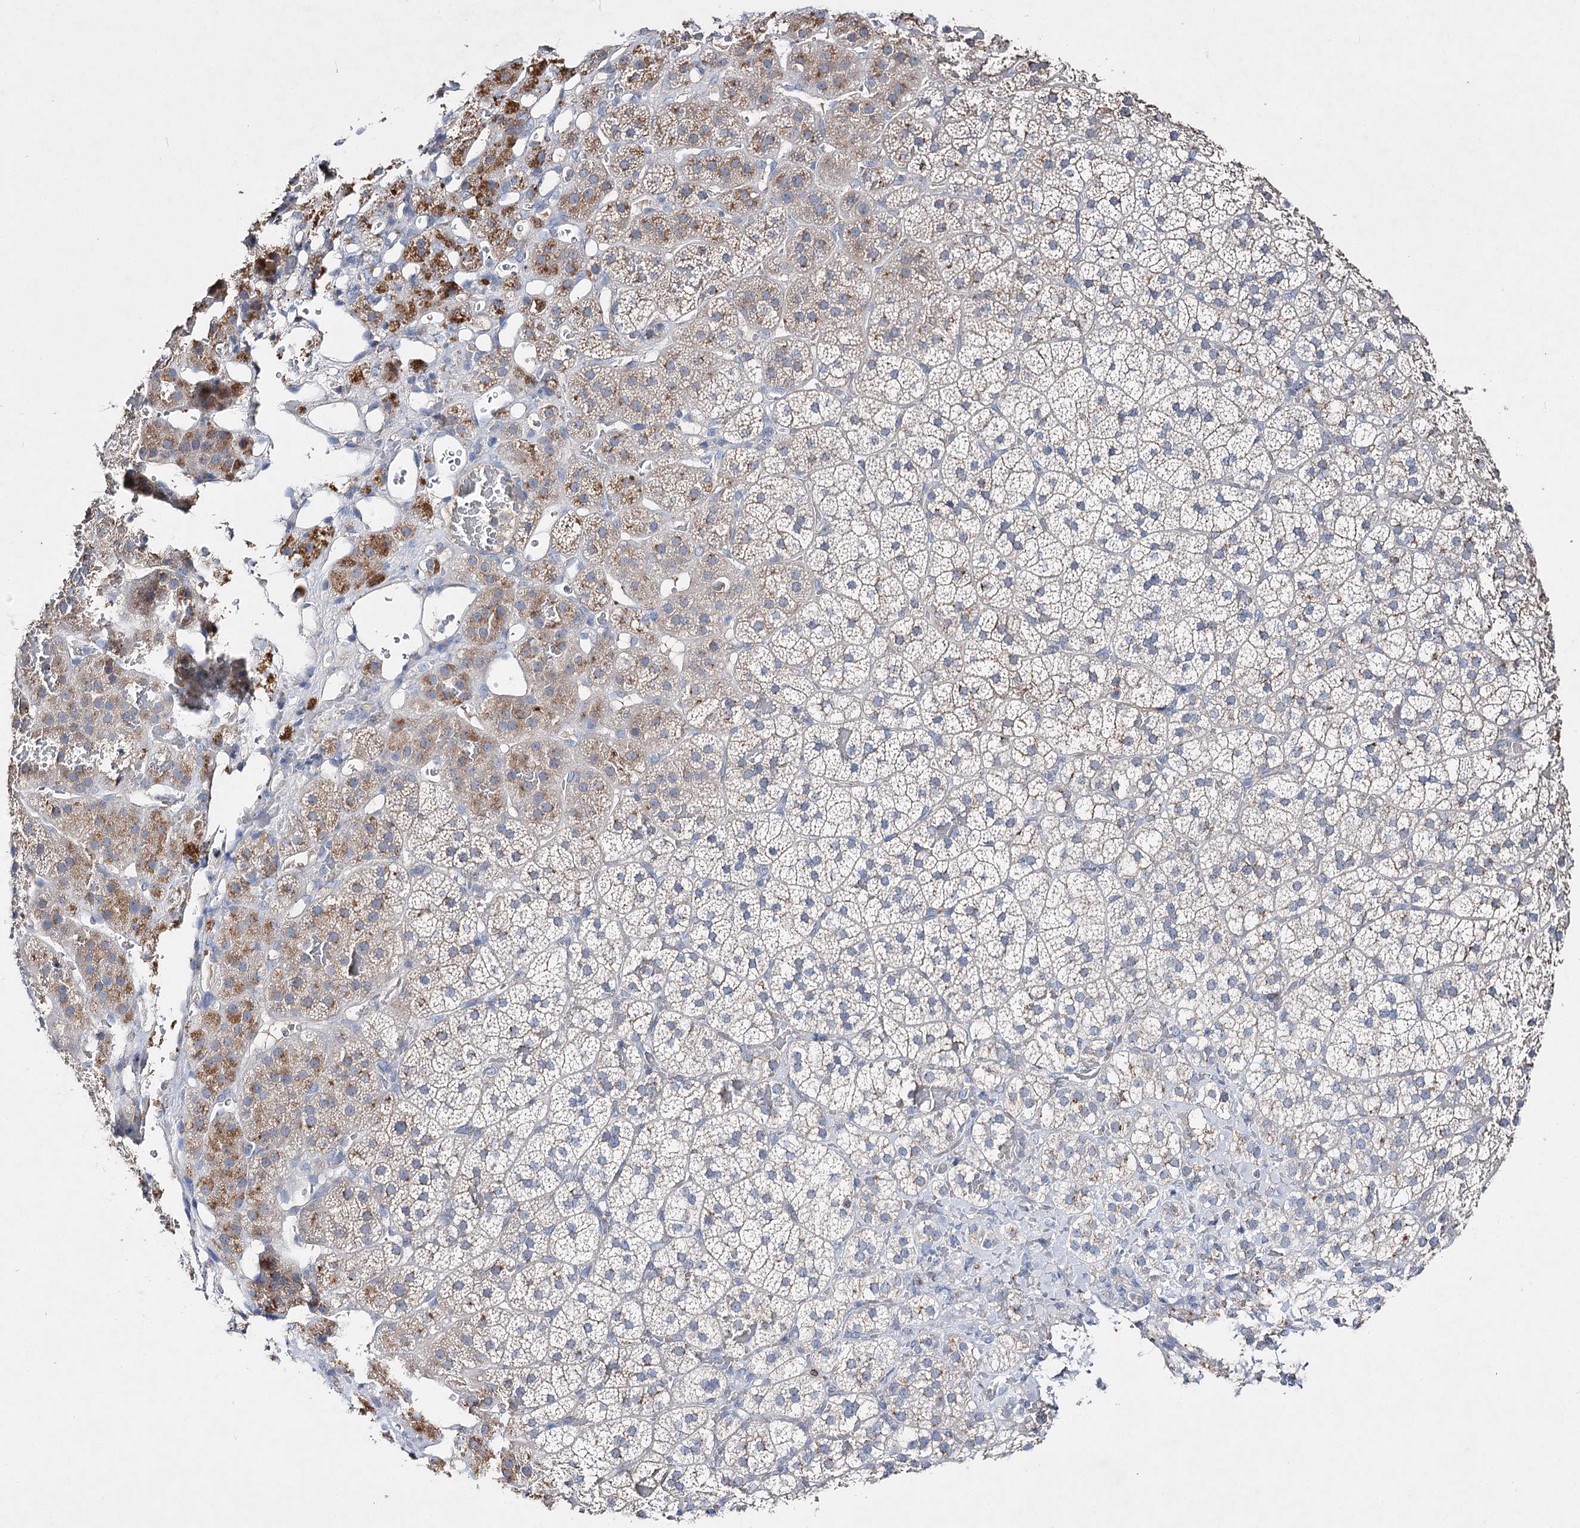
{"staining": {"intensity": "moderate", "quantity": "<25%", "location": "cytoplasmic/membranous"}, "tissue": "adrenal gland", "cell_type": "Glandular cells", "image_type": "normal", "snomed": [{"axis": "morphology", "description": "Normal tissue, NOS"}, {"axis": "topography", "description": "Adrenal gland"}], "caption": "Unremarkable adrenal gland reveals moderate cytoplasmic/membranous expression in about <25% of glandular cells.", "gene": "IL1RAP", "patient": {"sex": "female", "age": 44}}